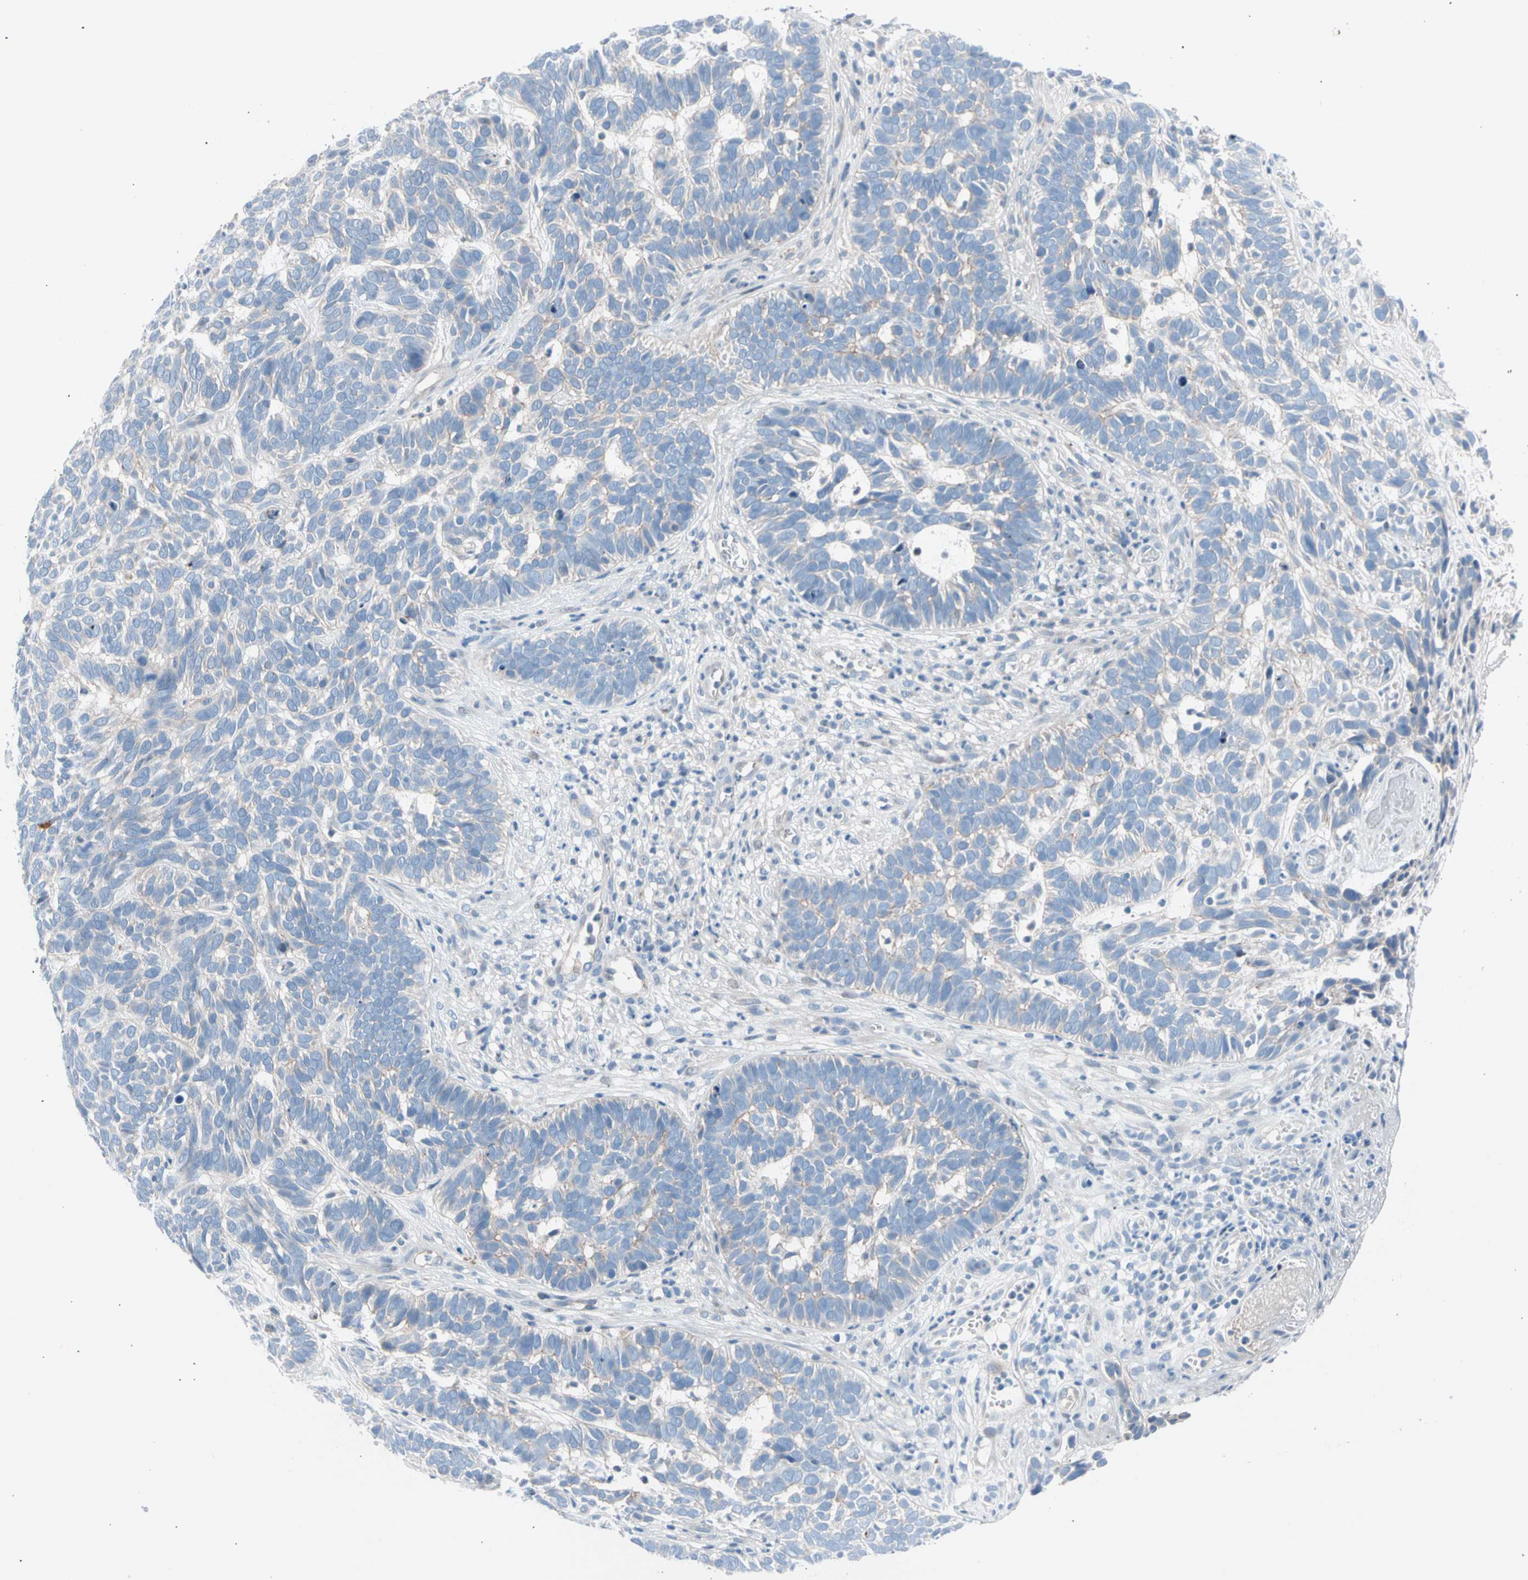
{"staining": {"intensity": "weak", "quantity": "<25%", "location": "cytoplasmic/membranous"}, "tissue": "skin cancer", "cell_type": "Tumor cells", "image_type": "cancer", "snomed": [{"axis": "morphology", "description": "Basal cell carcinoma"}, {"axis": "topography", "description": "Skin"}], "caption": "Tumor cells show no significant staining in skin cancer (basal cell carcinoma).", "gene": "CASQ1", "patient": {"sex": "male", "age": 87}}